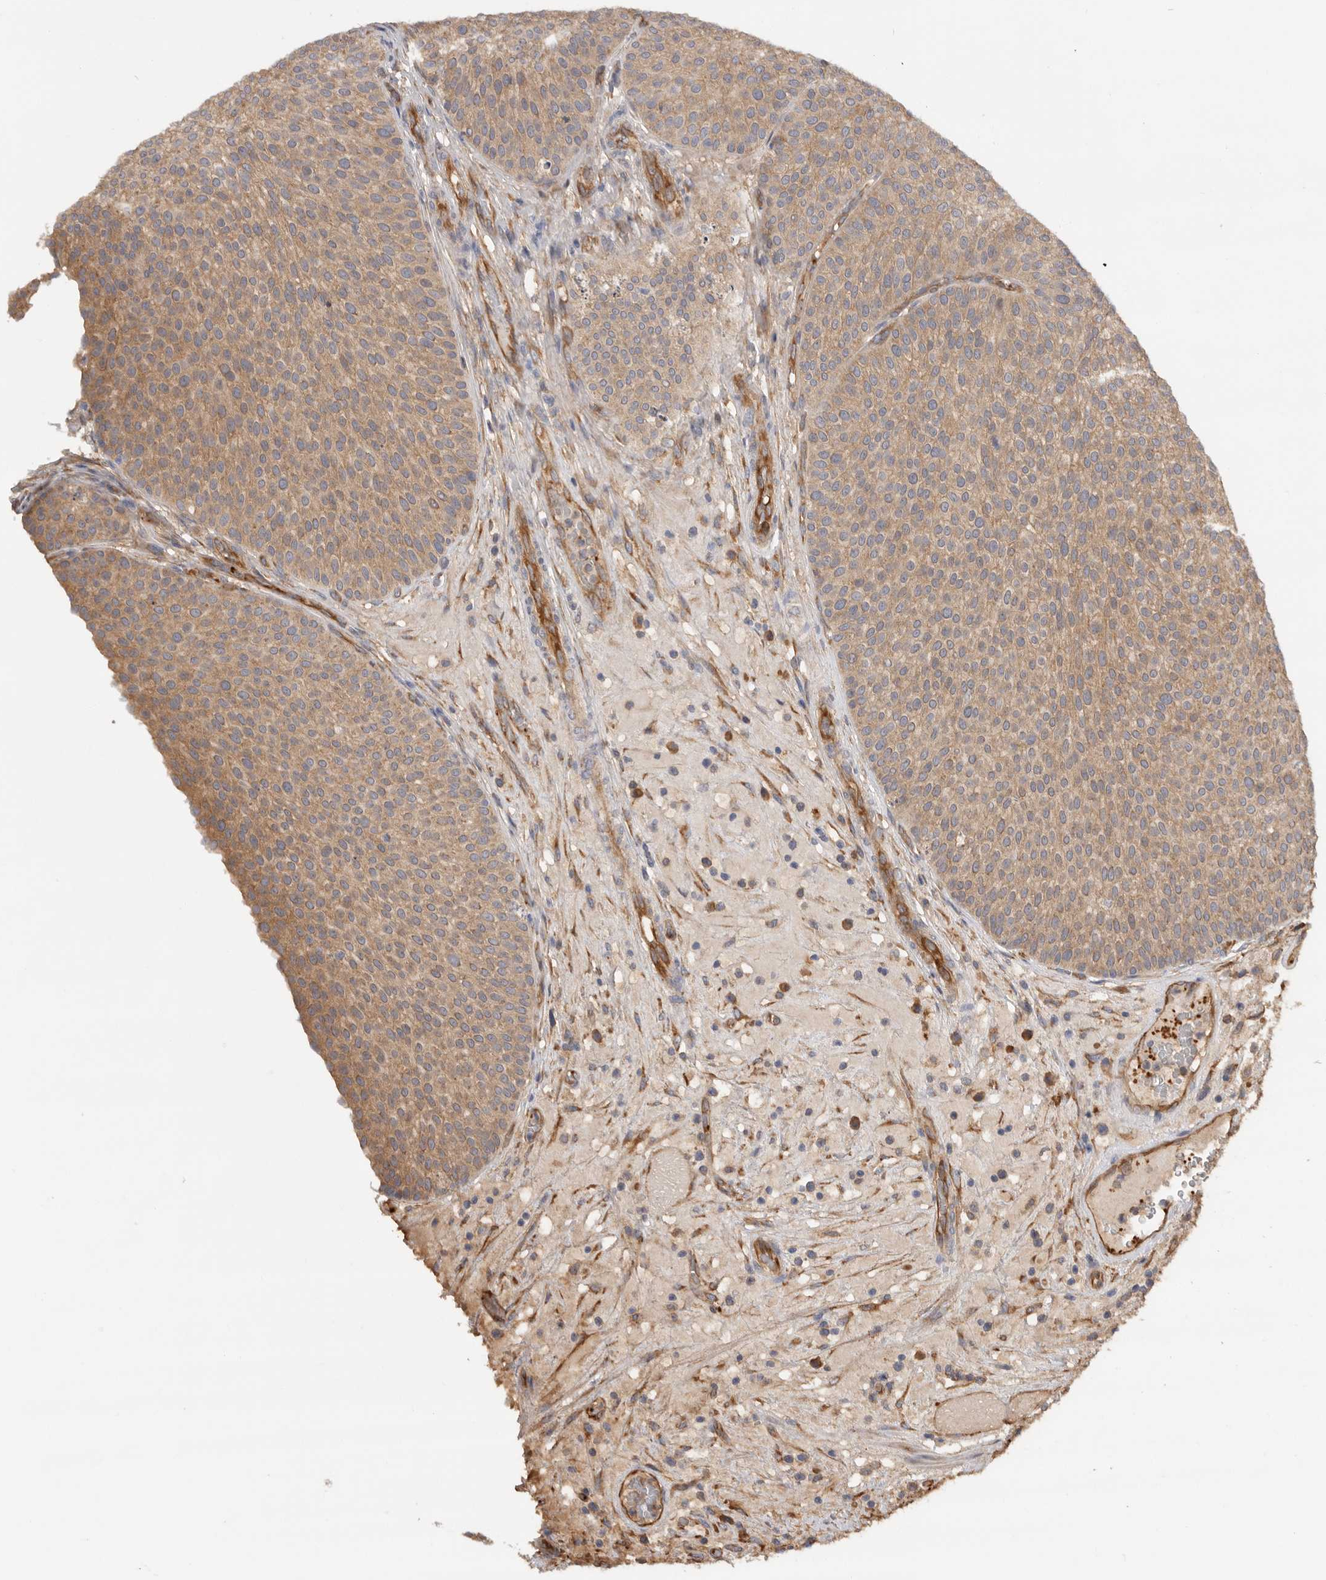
{"staining": {"intensity": "moderate", "quantity": ">75%", "location": "cytoplasmic/membranous"}, "tissue": "urothelial cancer", "cell_type": "Tumor cells", "image_type": "cancer", "snomed": [{"axis": "morphology", "description": "Normal tissue, NOS"}, {"axis": "morphology", "description": "Urothelial carcinoma, Low grade"}, {"axis": "topography", "description": "Smooth muscle"}, {"axis": "topography", "description": "Urinary bladder"}], "caption": "Urothelial cancer stained for a protein (brown) exhibits moderate cytoplasmic/membranous positive positivity in about >75% of tumor cells.", "gene": "CDC42BPB", "patient": {"sex": "male", "age": 60}}